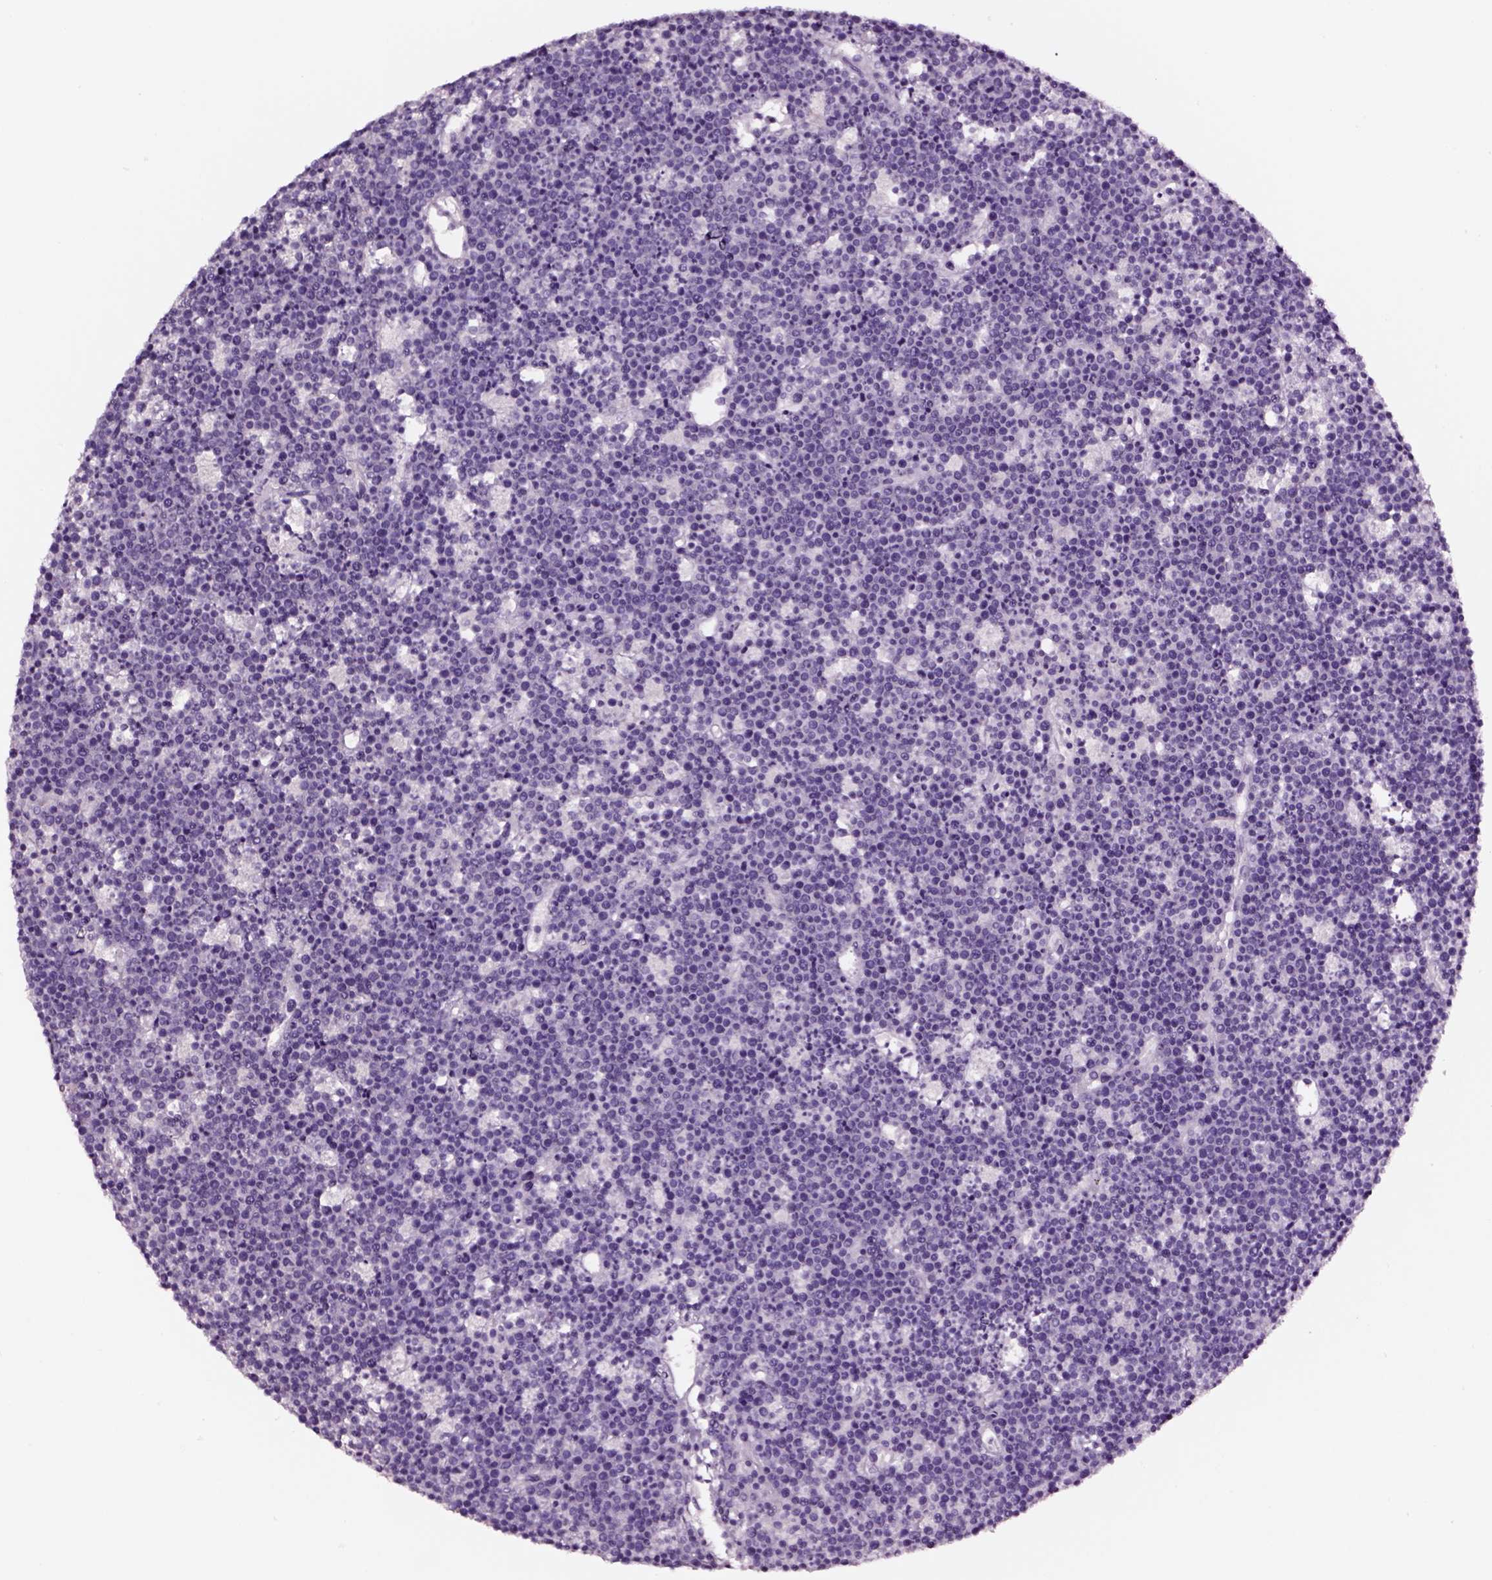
{"staining": {"intensity": "negative", "quantity": "none", "location": "none"}, "tissue": "lymphoma", "cell_type": "Tumor cells", "image_type": "cancer", "snomed": [{"axis": "morphology", "description": "Malignant lymphoma, non-Hodgkin's type, High grade"}, {"axis": "topography", "description": "Ovary"}], "caption": "This image is of malignant lymphoma, non-Hodgkin's type (high-grade) stained with immunohistochemistry (IHC) to label a protein in brown with the nuclei are counter-stained blue. There is no staining in tumor cells. (DAB (3,3'-diaminobenzidine) immunohistochemistry (IHC) with hematoxylin counter stain).", "gene": "SMIM17", "patient": {"sex": "female", "age": 56}}